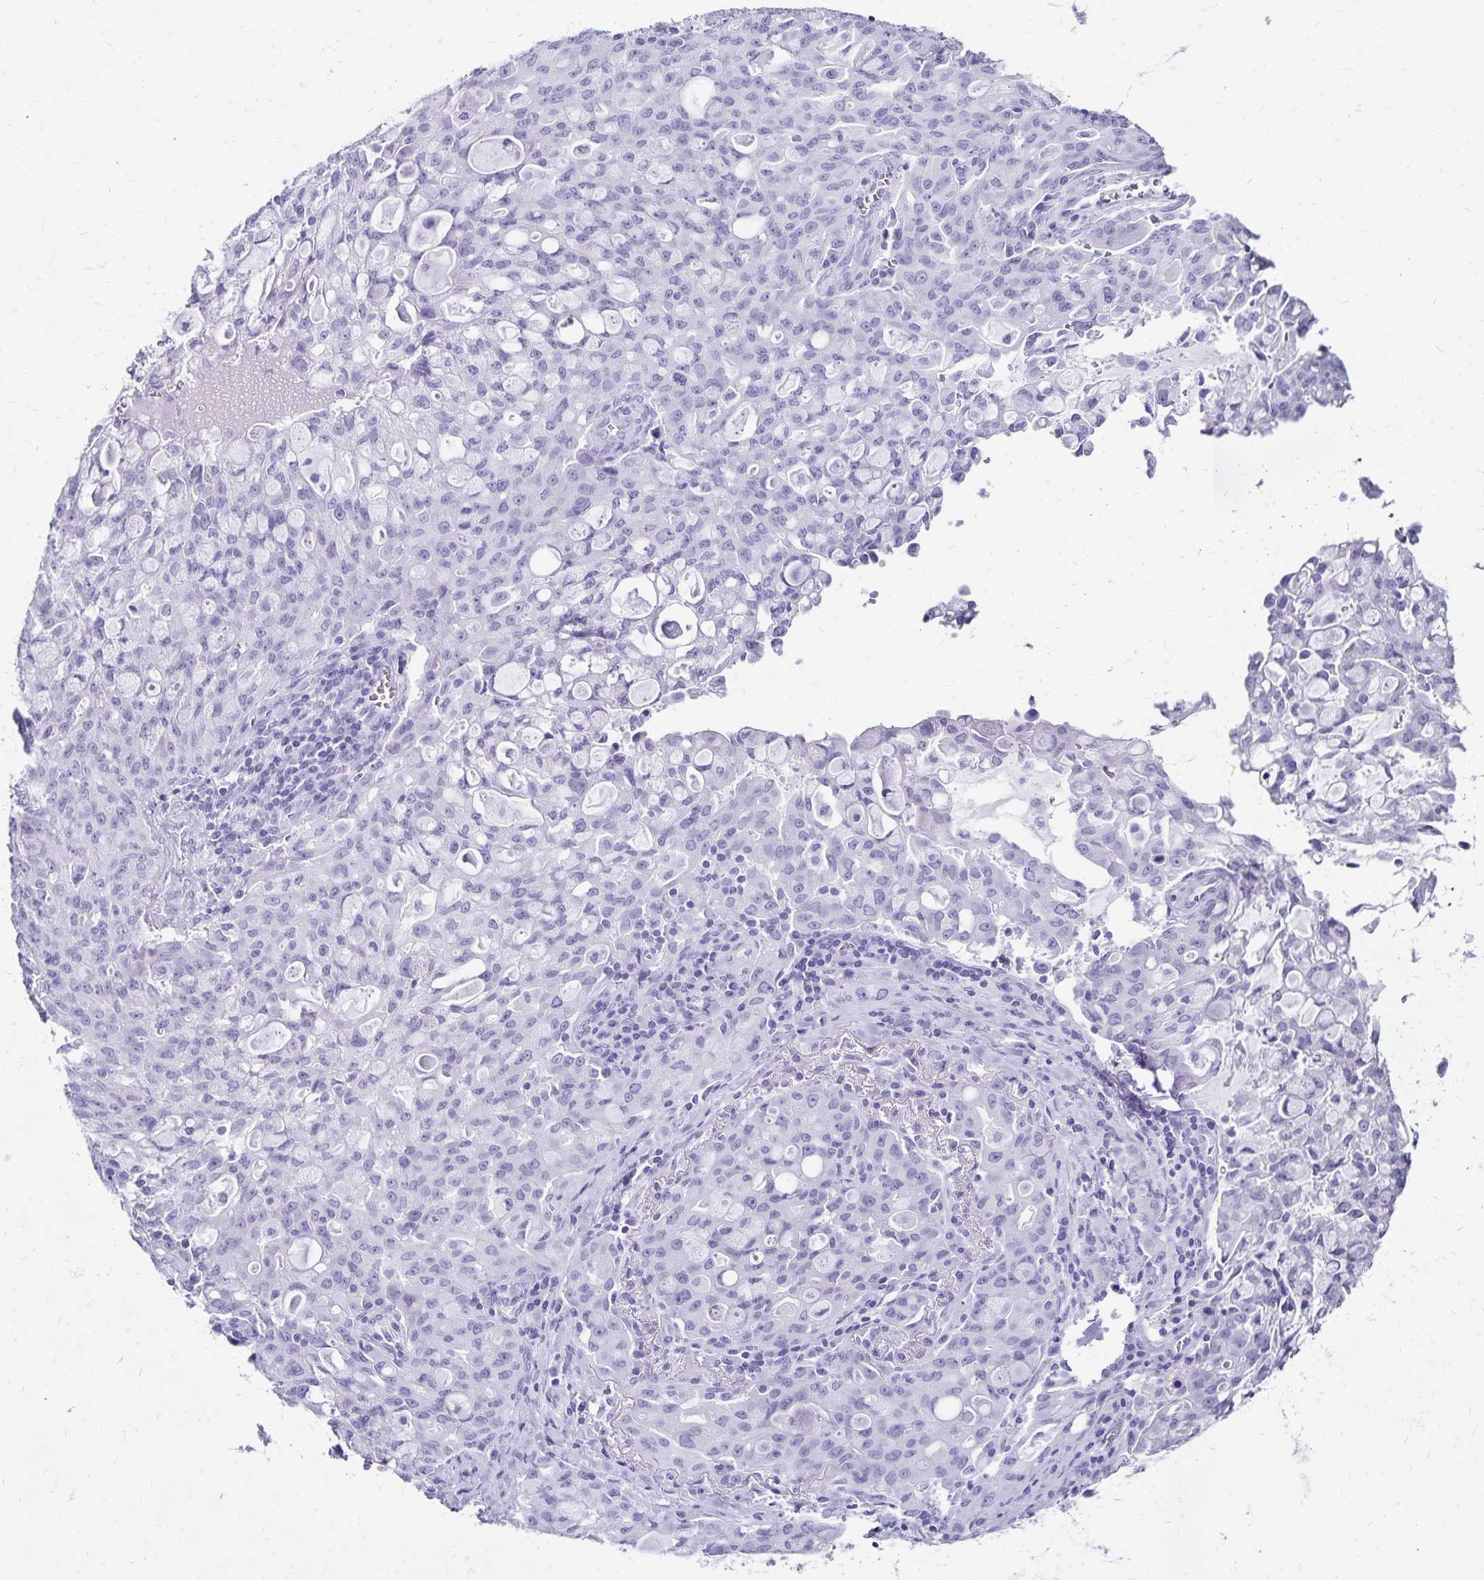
{"staining": {"intensity": "negative", "quantity": "none", "location": "none"}, "tissue": "lung cancer", "cell_type": "Tumor cells", "image_type": "cancer", "snomed": [{"axis": "morphology", "description": "Adenocarcinoma, NOS"}, {"axis": "topography", "description": "Lung"}], "caption": "This is a histopathology image of immunohistochemistry staining of lung cancer (adenocarcinoma), which shows no positivity in tumor cells.", "gene": "GIP", "patient": {"sex": "female", "age": 44}}